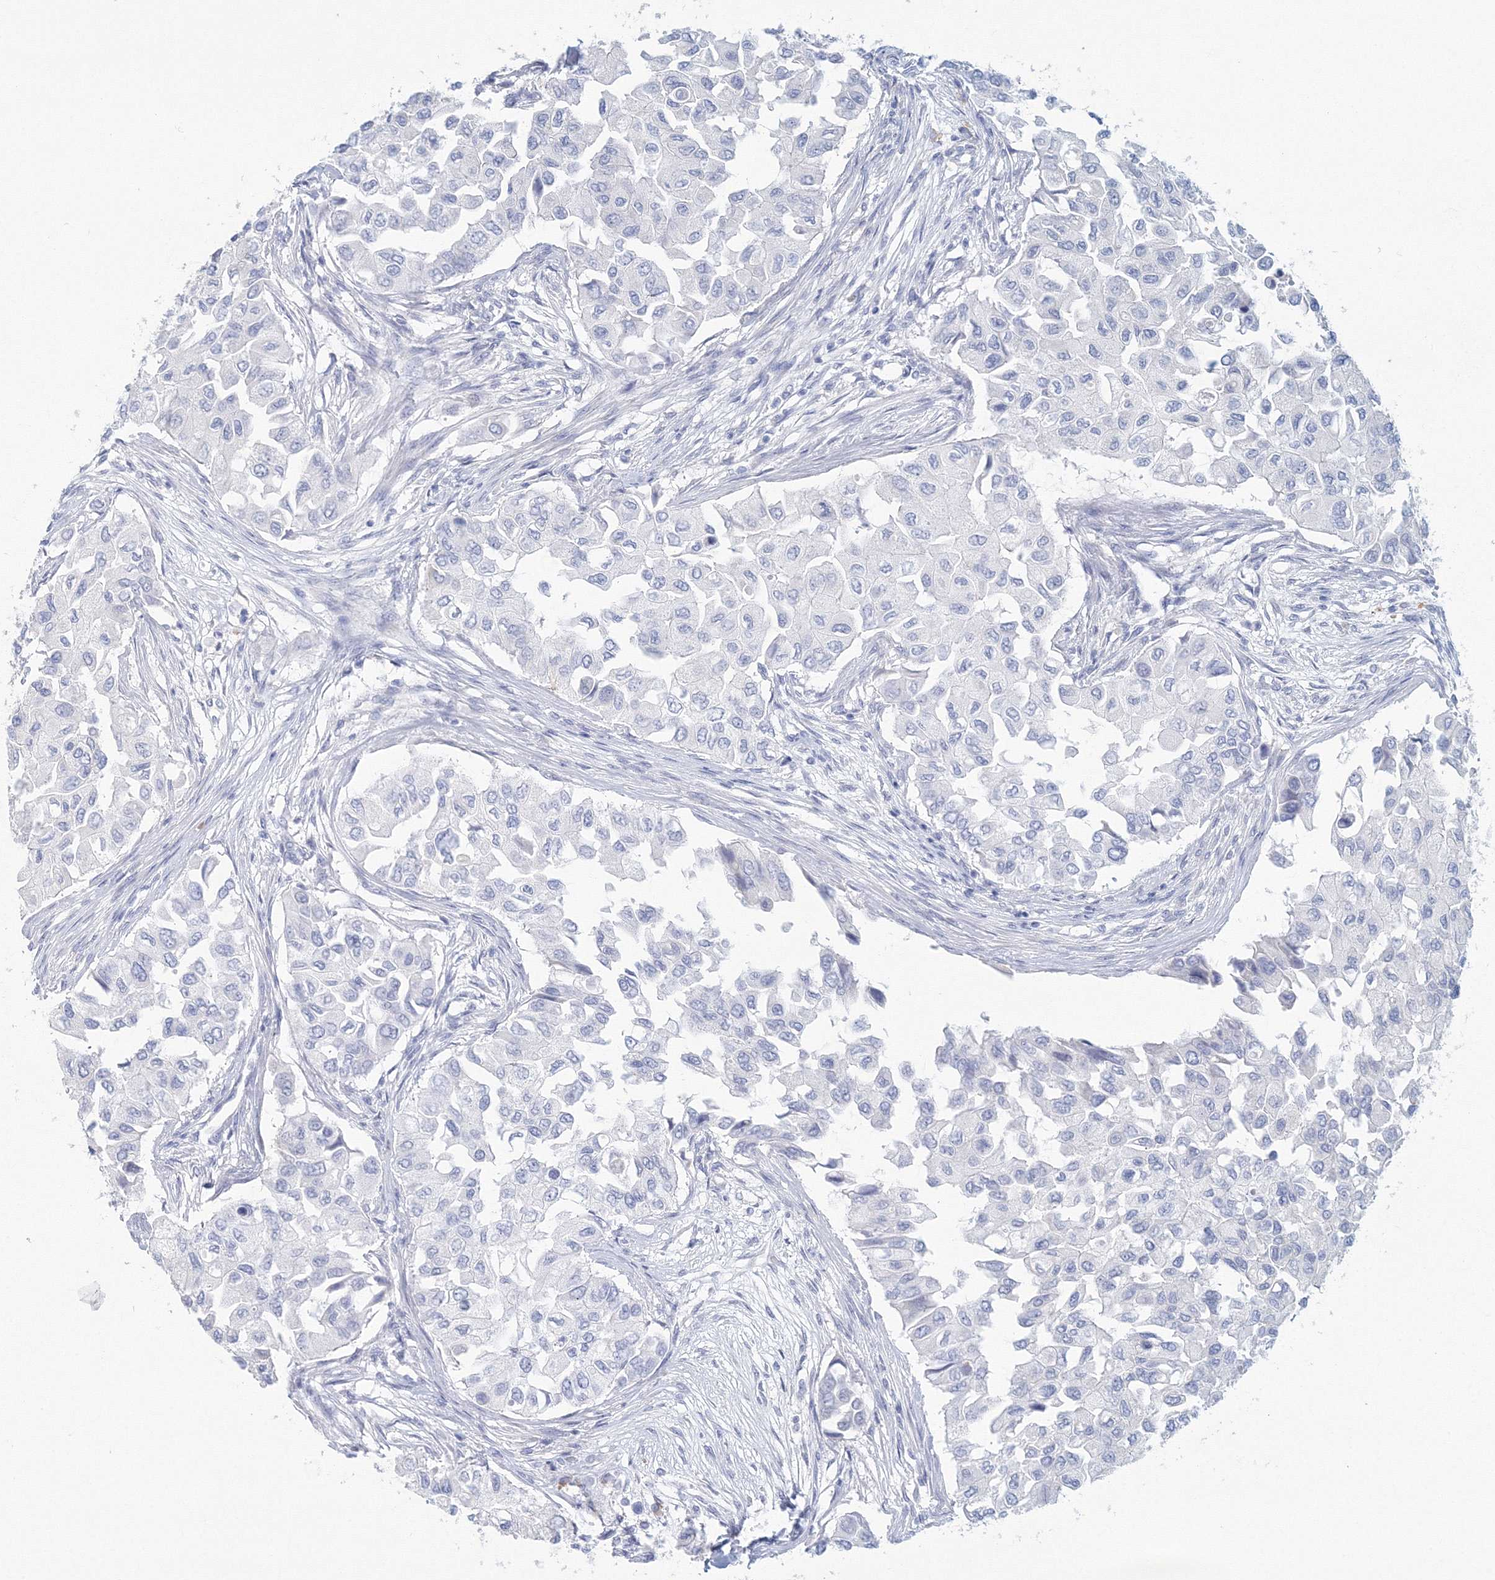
{"staining": {"intensity": "negative", "quantity": "none", "location": "none"}, "tissue": "breast cancer", "cell_type": "Tumor cells", "image_type": "cancer", "snomed": [{"axis": "morphology", "description": "Normal tissue, NOS"}, {"axis": "morphology", "description": "Duct carcinoma"}, {"axis": "topography", "description": "Breast"}], "caption": "Breast invasive ductal carcinoma was stained to show a protein in brown. There is no significant positivity in tumor cells. (Stains: DAB immunohistochemistry with hematoxylin counter stain, Microscopy: brightfield microscopy at high magnification).", "gene": "VSIG1", "patient": {"sex": "female", "age": 49}}